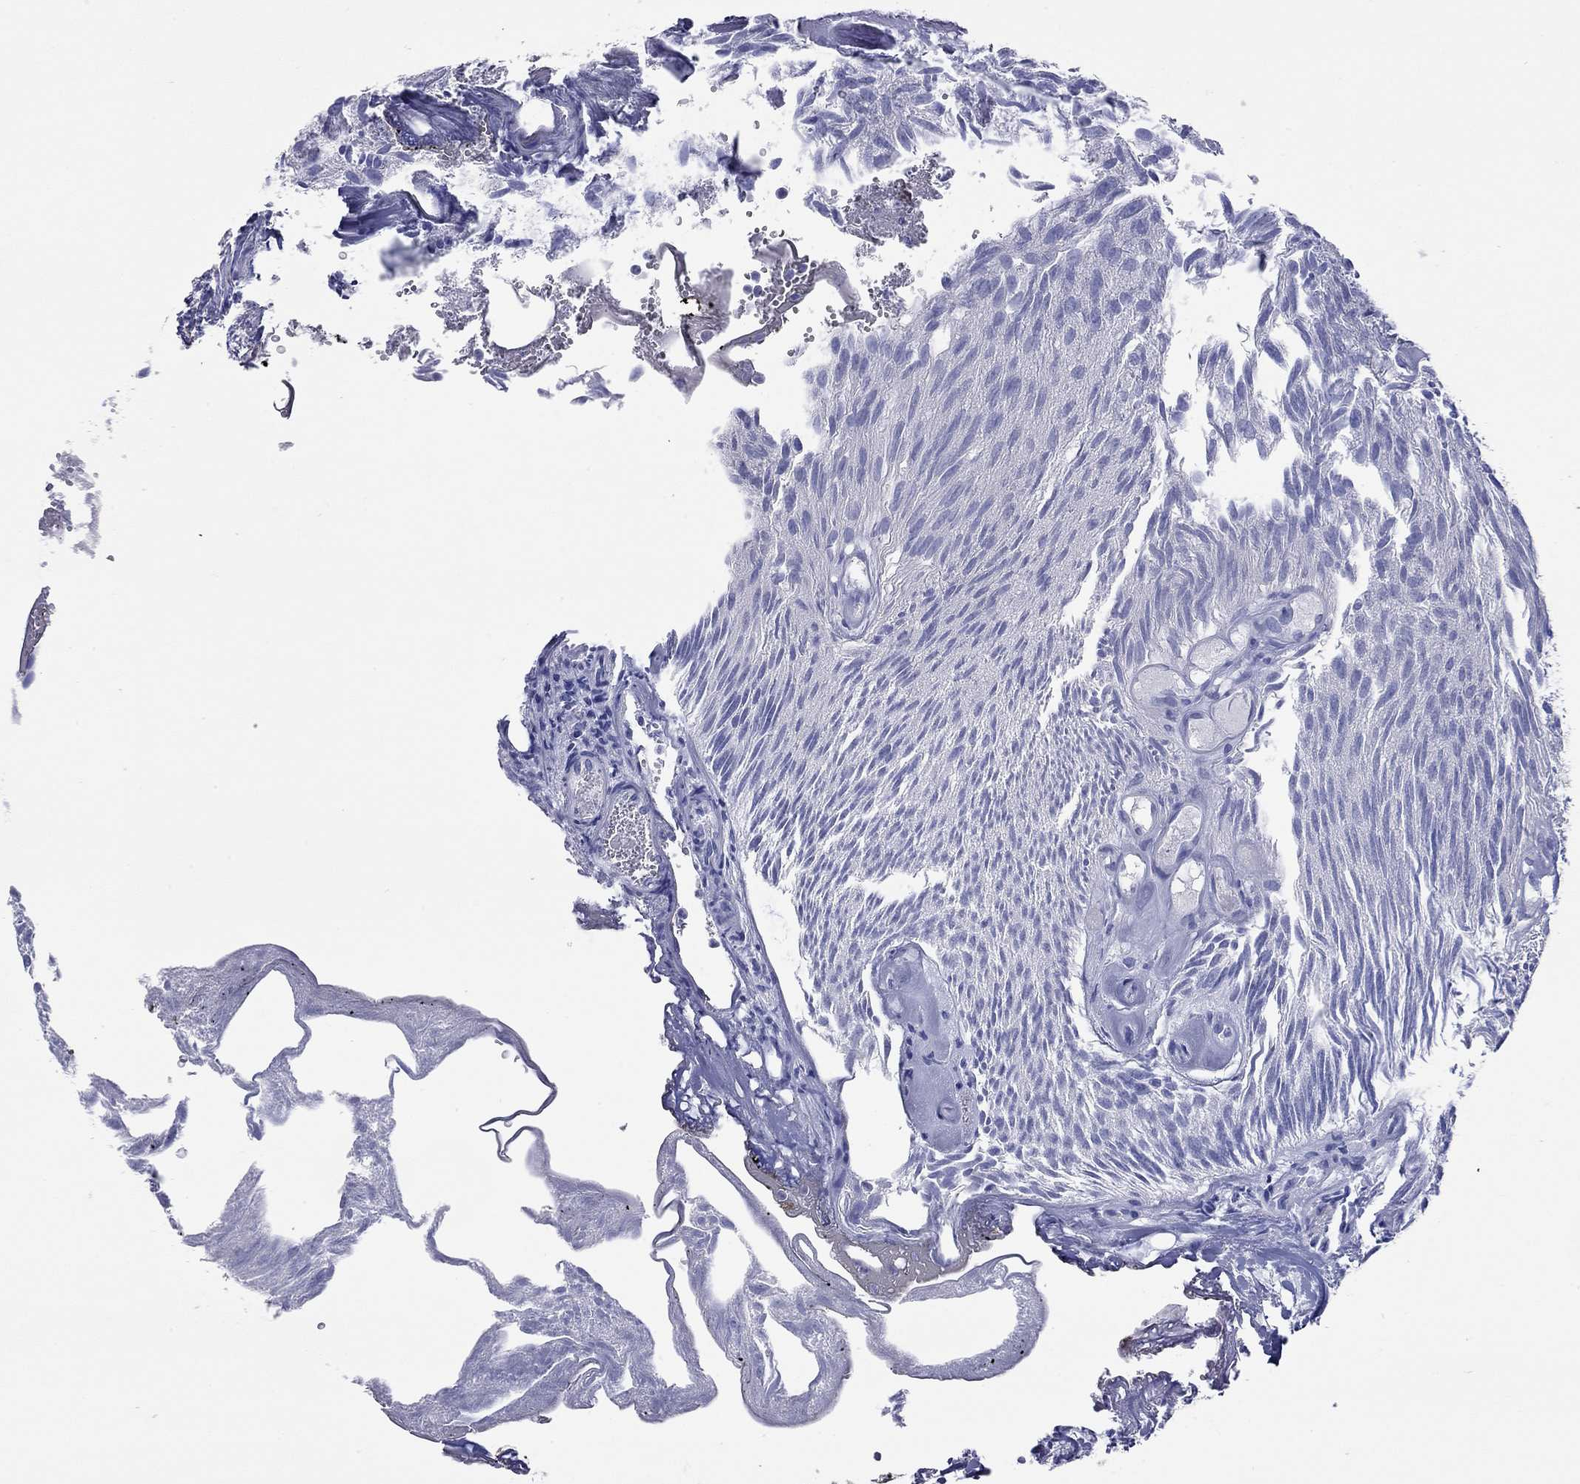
{"staining": {"intensity": "negative", "quantity": "none", "location": "none"}, "tissue": "urothelial cancer", "cell_type": "Tumor cells", "image_type": "cancer", "snomed": [{"axis": "morphology", "description": "Urothelial carcinoma, Low grade"}, {"axis": "topography", "description": "Urinary bladder"}], "caption": "Immunohistochemistry (IHC) histopathology image of human low-grade urothelial carcinoma stained for a protein (brown), which exhibits no staining in tumor cells.", "gene": "ACTL7B", "patient": {"sex": "female", "age": 87}}